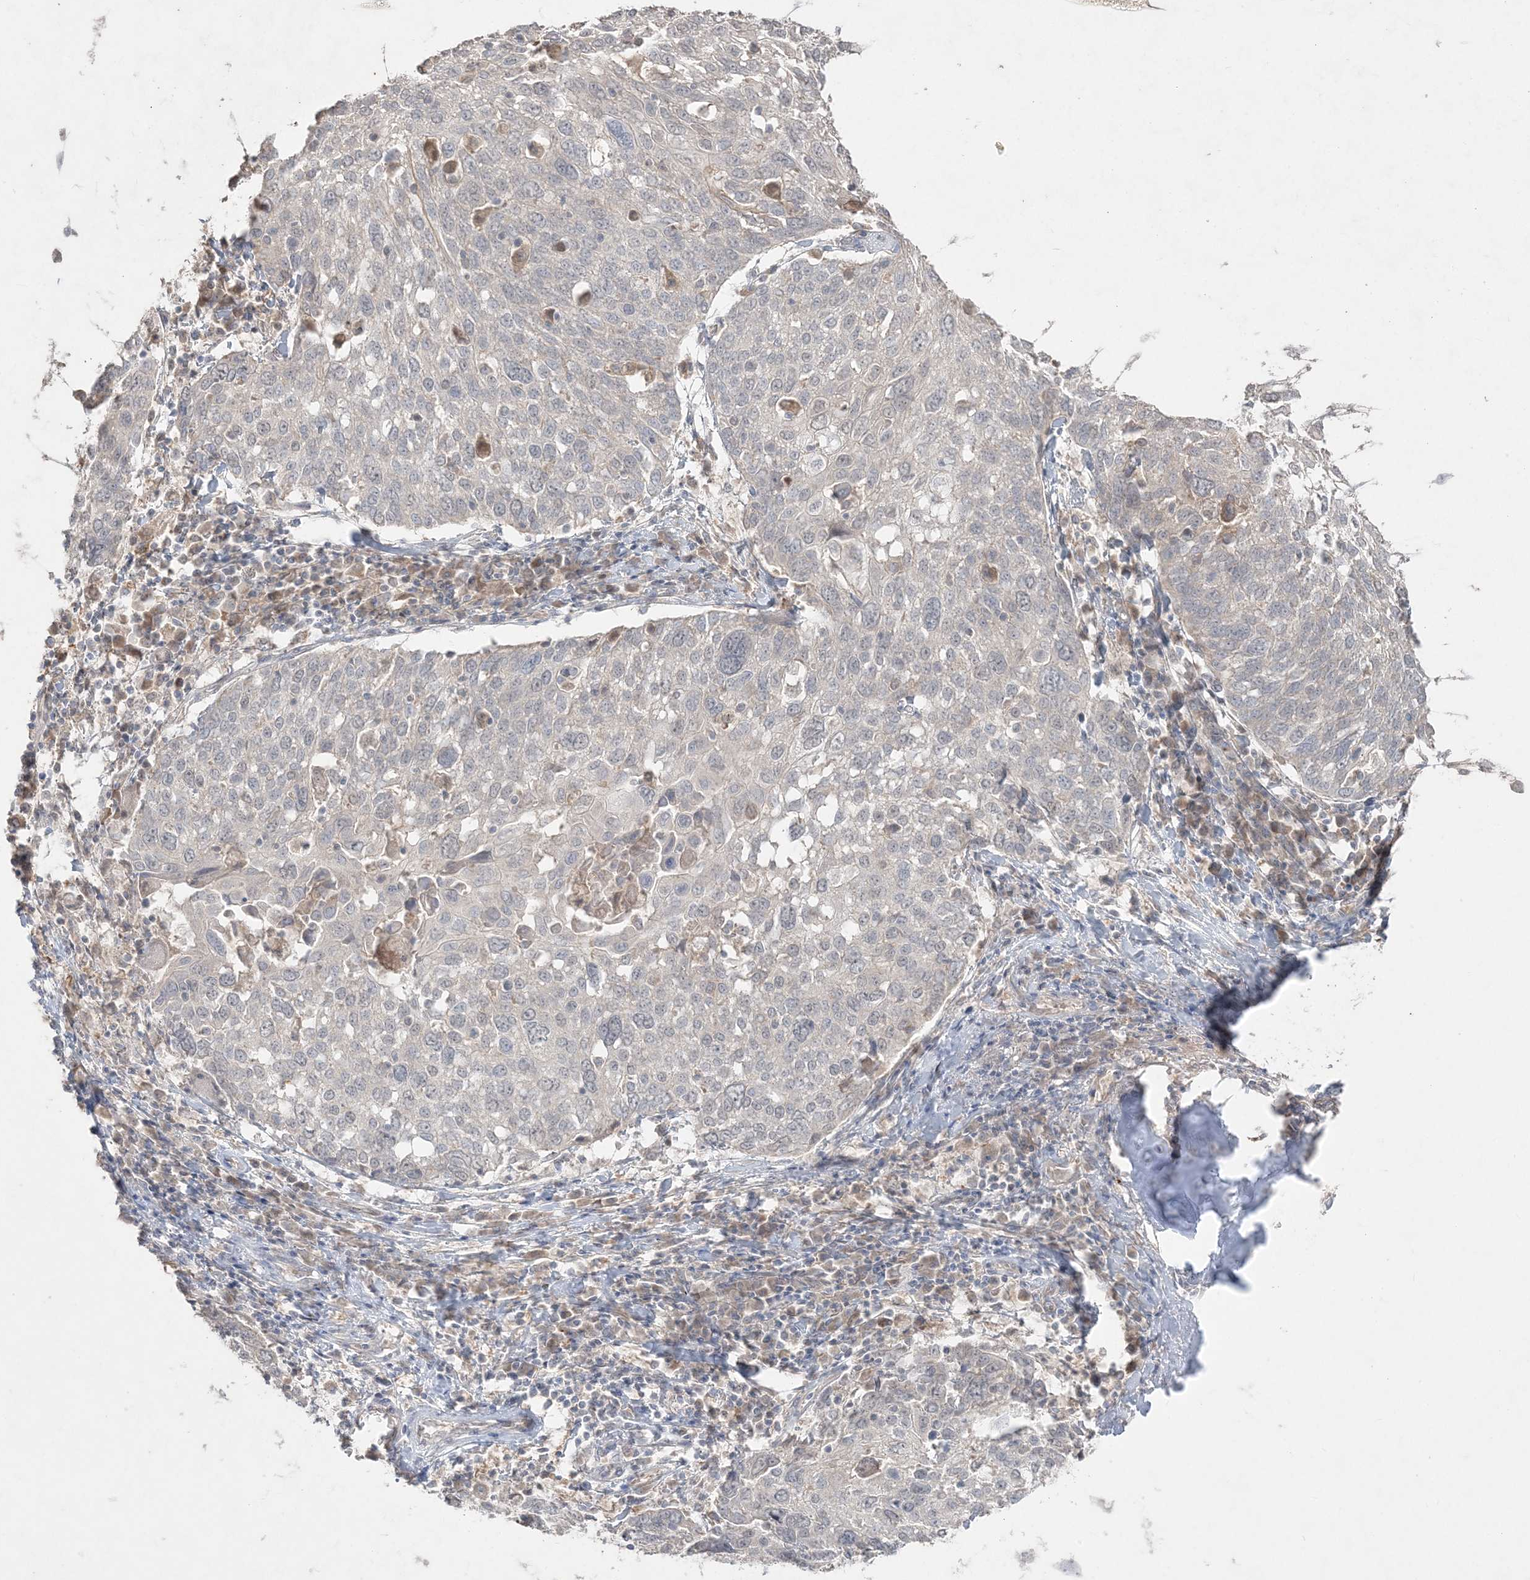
{"staining": {"intensity": "negative", "quantity": "none", "location": "none"}, "tissue": "lung cancer", "cell_type": "Tumor cells", "image_type": "cancer", "snomed": [{"axis": "morphology", "description": "Squamous cell carcinoma, NOS"}, {"axis": "topography", "description": "Lung"}], "caption": "Immunohistochemistry (IHC) histopathology image of human lung cancer (squamous cell carcinoma) stained for a protein (brown), which displays no positivity in tumor cells.", "gene": "SH3BP4", "patient": {"sex": "male", "age": 65}}